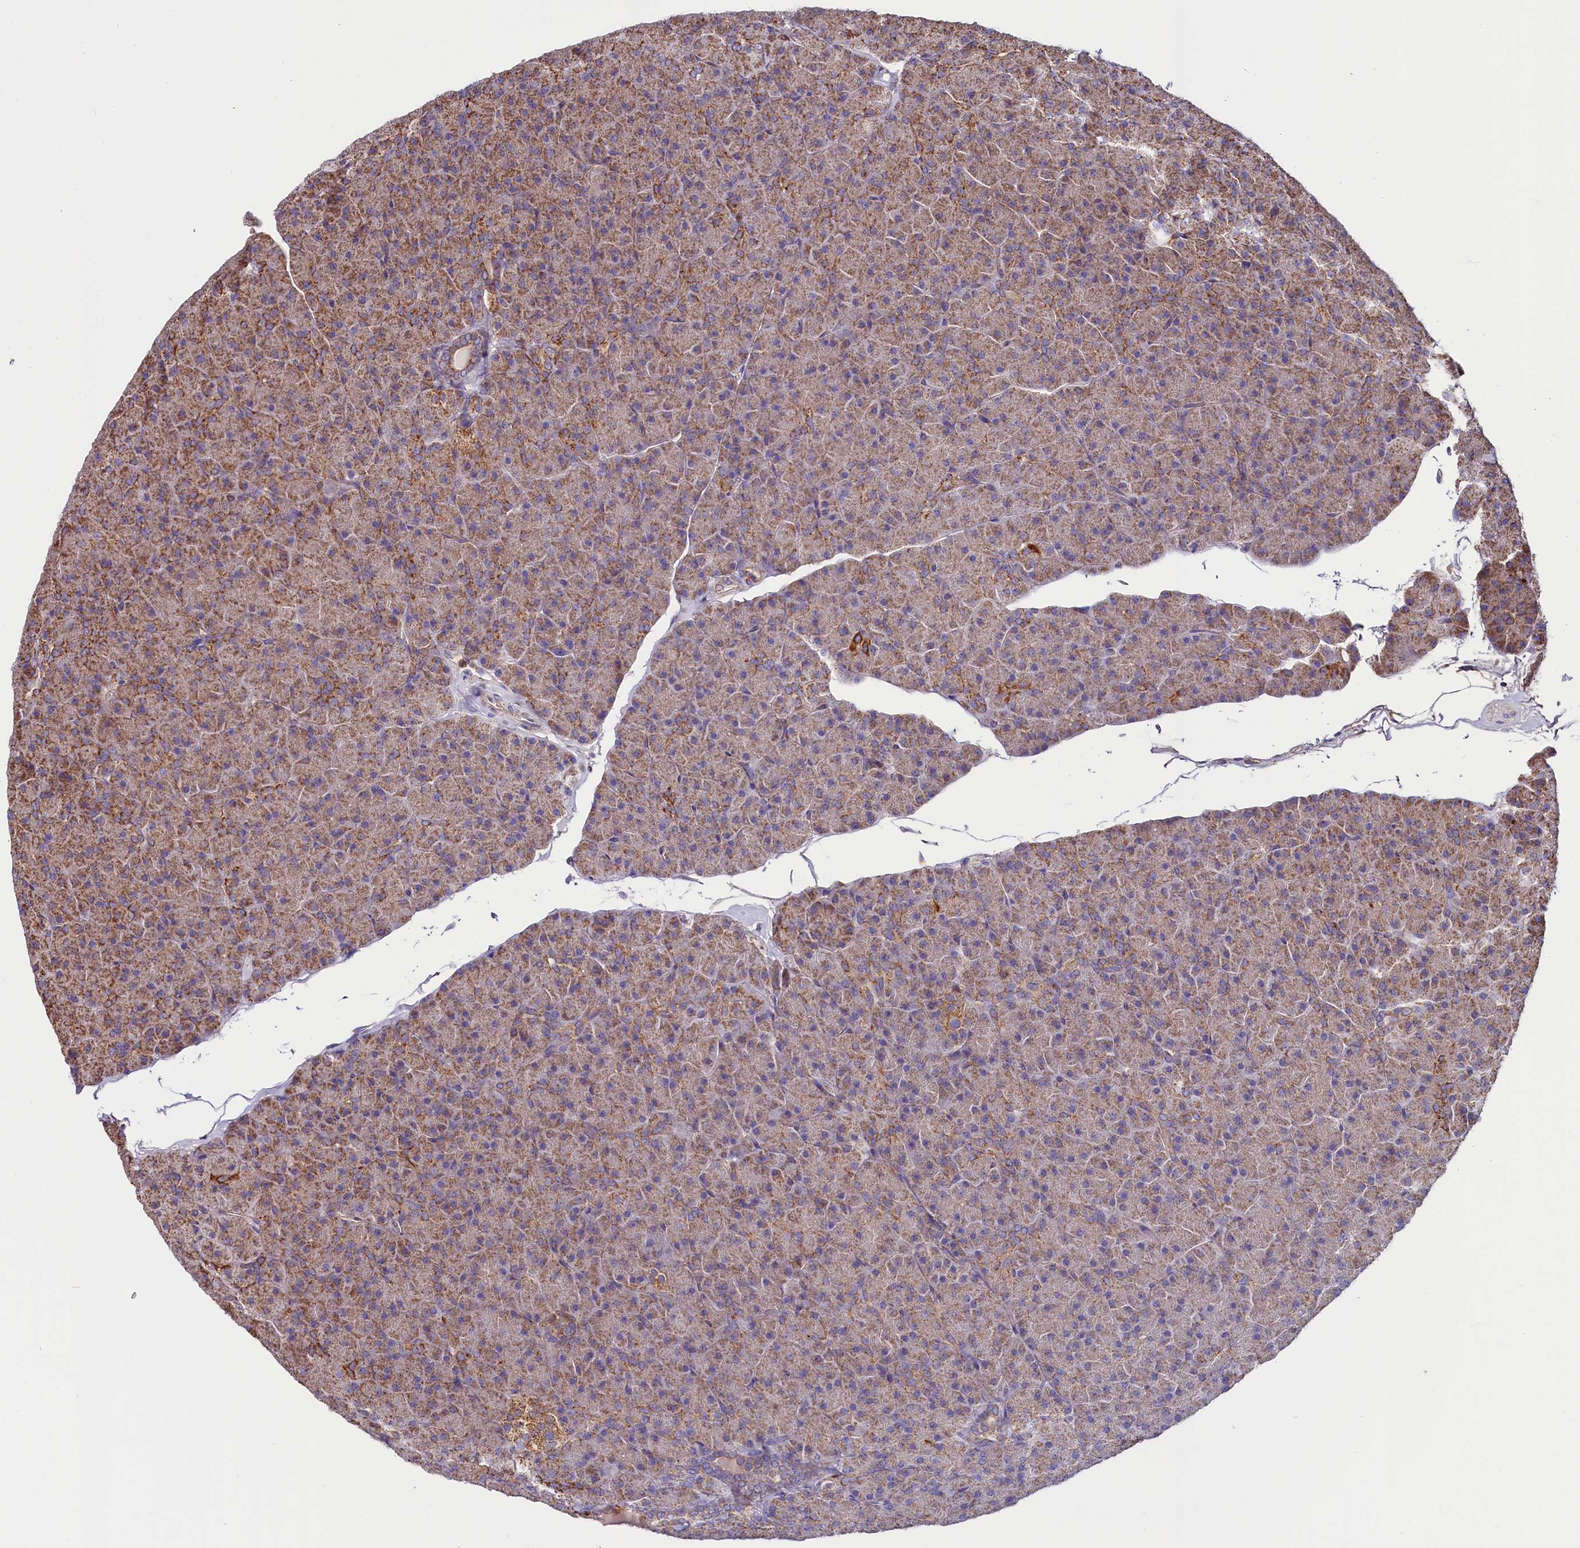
{"staining": {"intensity": "moderate", "quantity": ">75%", "location": "cytoplasmic/membranous"}, "tissue": "pancreas", "cell_type": "Exocrine glandular cells", "image_type": "normal", "snomed": [{"axis": "morphology", "description": "Normal tissue, NOS"}, {"axis": "topography", "description": "Pancreas"}], "caption": "A brown stain shows moderate cytoplasmic/membranous staining of a protein in exocrine glandular cells of unremarkable pancreas.", "gene": "NUDT15", "patient": {"sex": "male", "age": 36}}